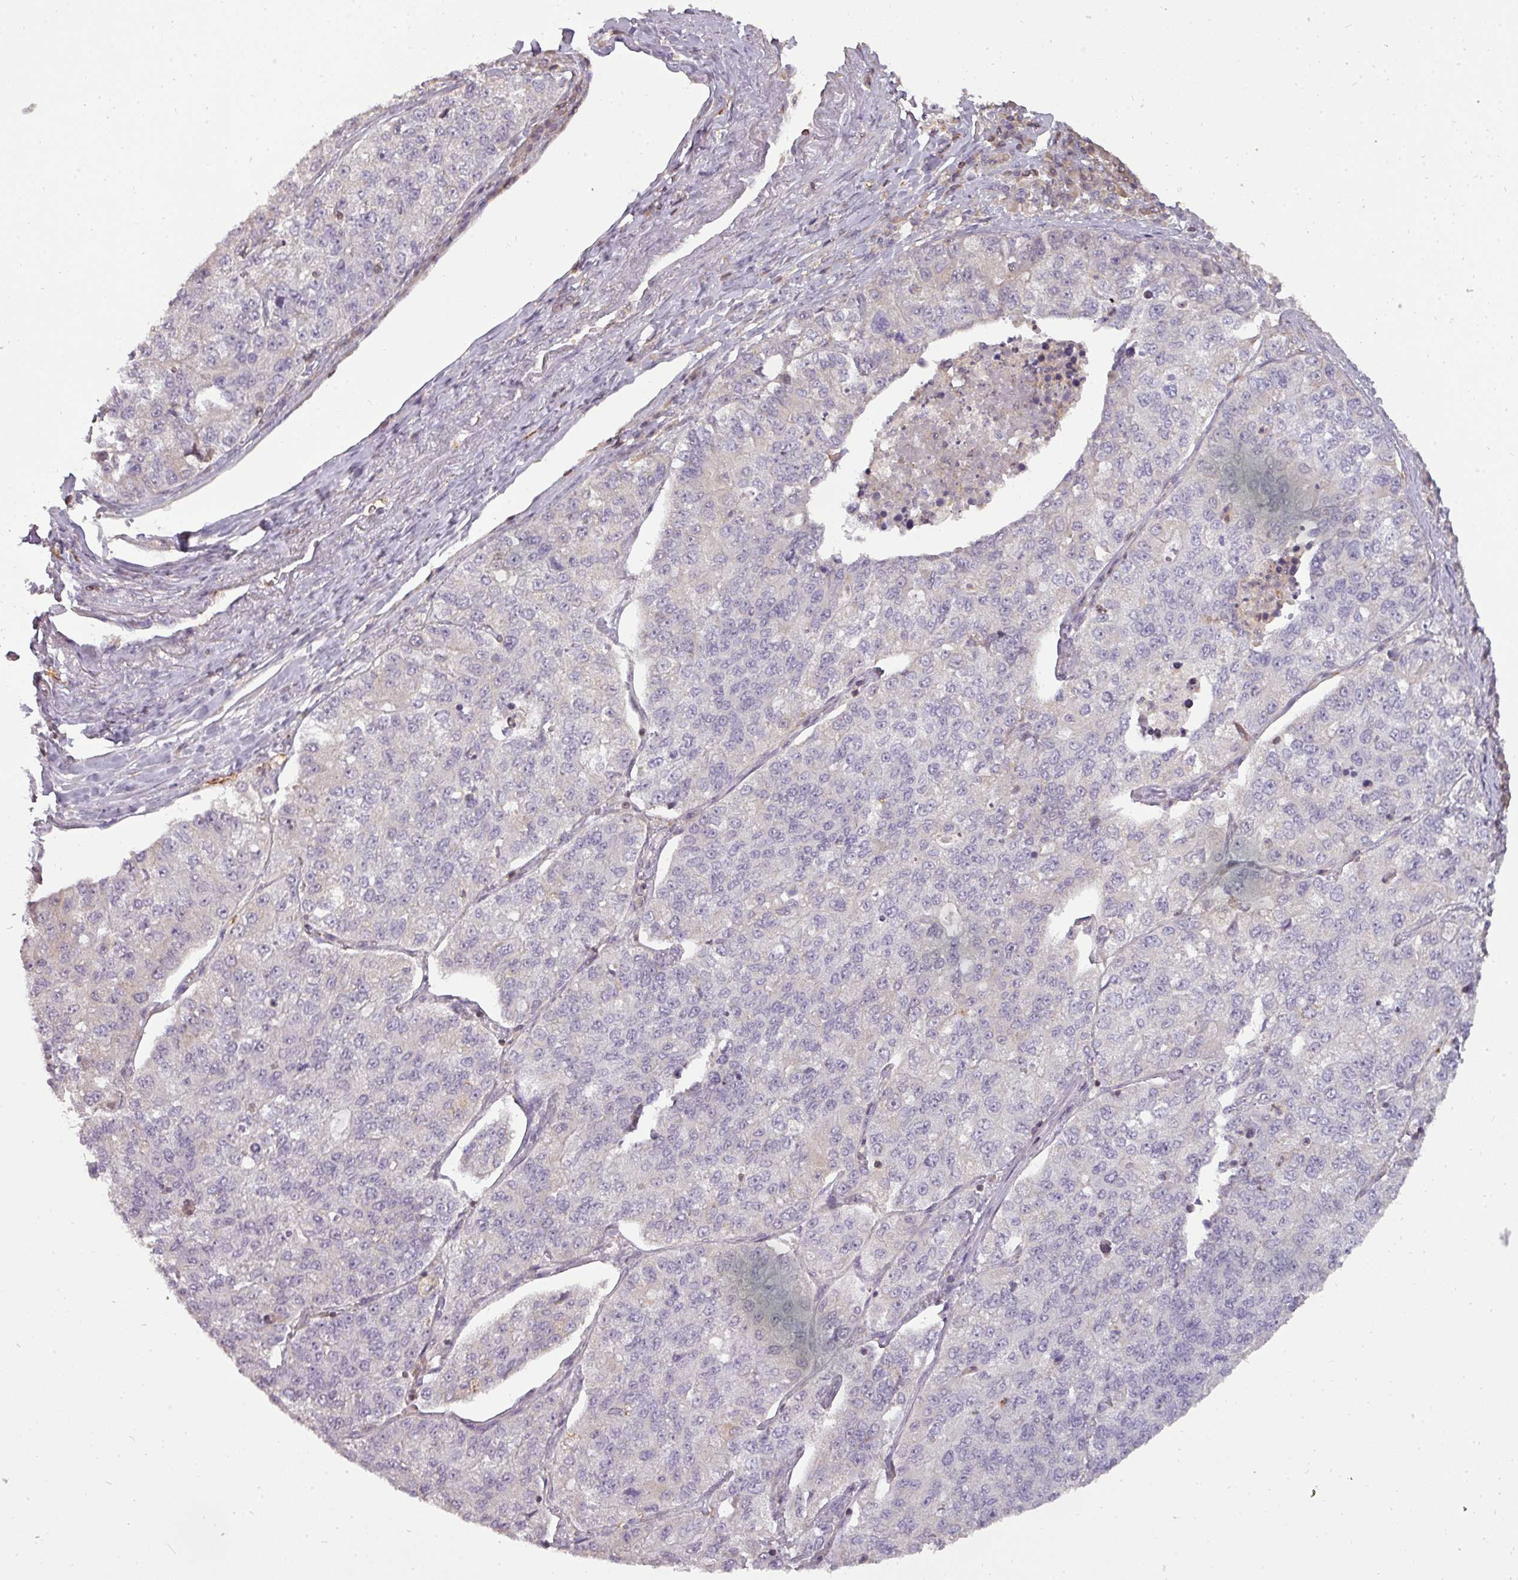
{"staining": {"intensity": "negative", "quantity": "none", "location": "none"}, "tissue": "lung cancer", "cell_type": "Tumor cells", "image_type": "cancer", "snomed": [{"axis": "morphology", "description": "Adenocarcinoma, NOS"}, {"axis": "topography", "description": "Lung"}], "caption": "Protein analysis of lung cancer (adenocarcinoma) exhibits no significant staining in tumor cells. (Immunohistochemistry, brightfield microscopy, high magnification).", "gene": "STK4", "patient": {"sex": "male", "age": 49}}